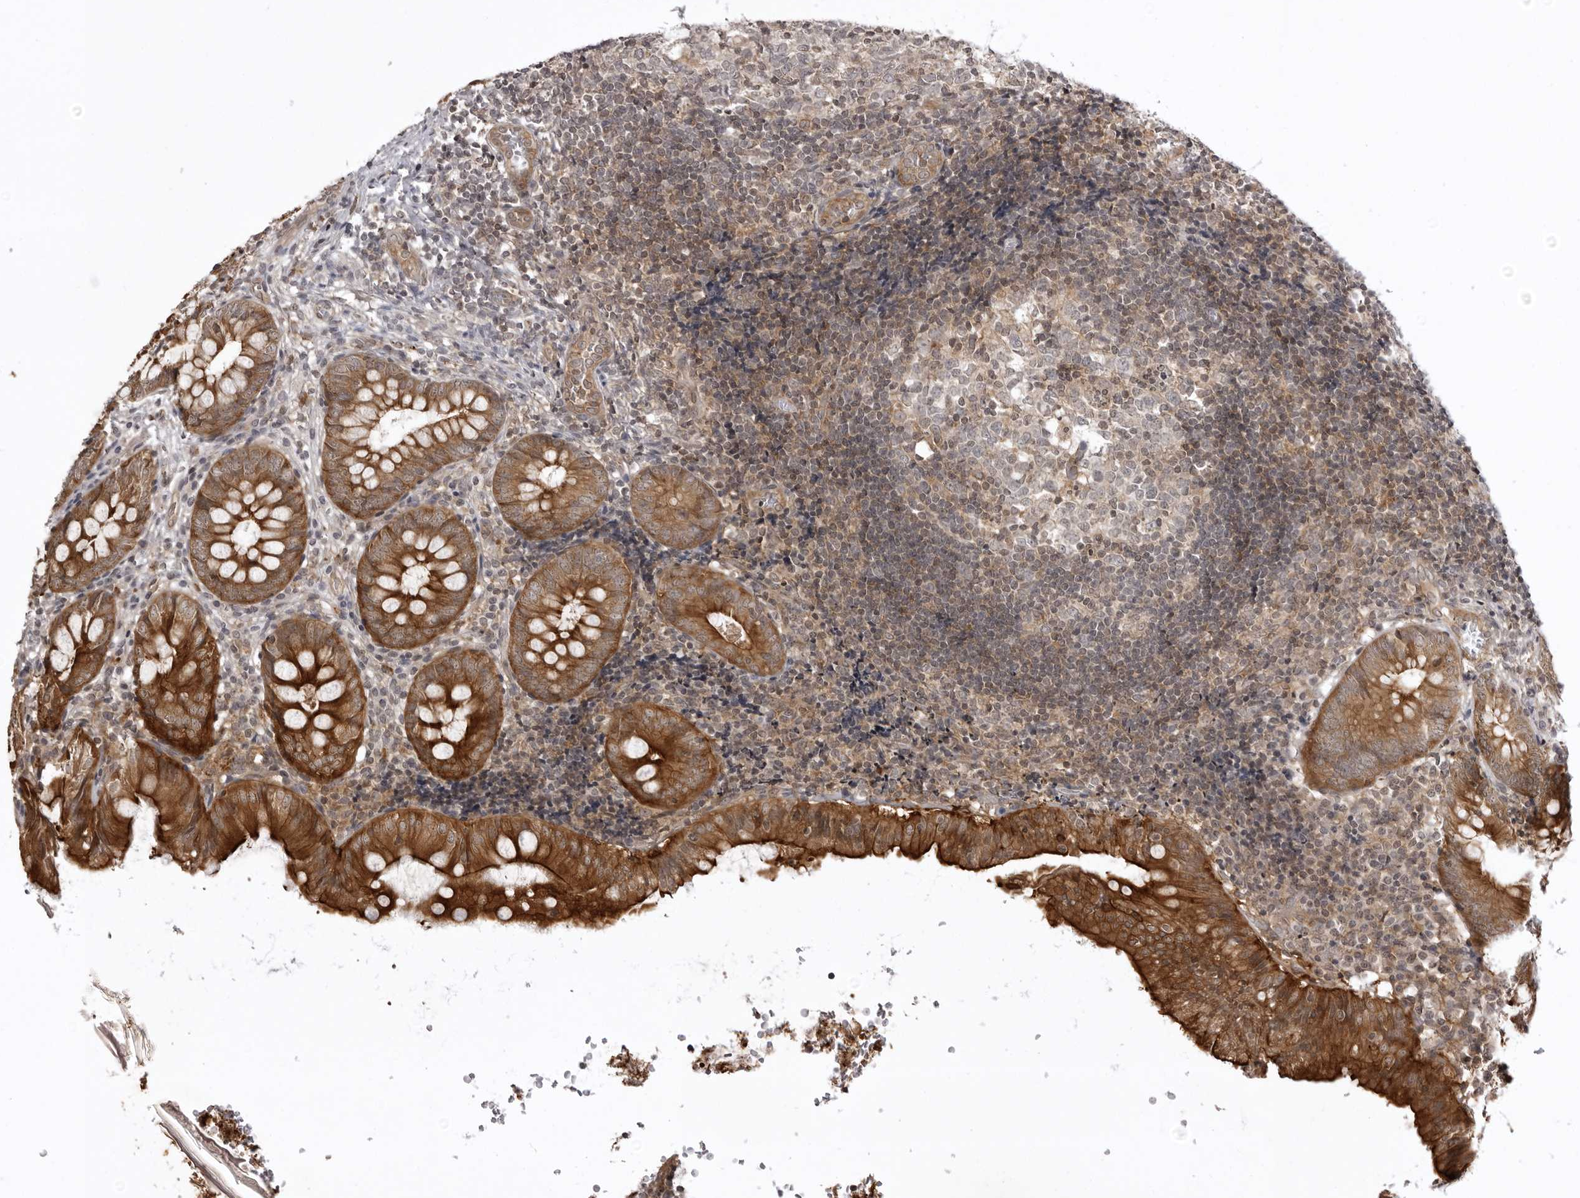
{"staining": {"intensity": "strong", "quantity": ">75%", "location": "cytoplasmic/membranous"}, "tissue": "appendix", "cell_type": "Glandular cells", "image_type": "normal", "snomed": [{"axis": "morphology", "description": "Normal tissue, NOS"}, {"axis": "topography", "description": "Appendix"}], "caption": "Strong cytoplasmic/membranous protein expression is seen in about >75% of glandular cells in appendix.", "gene": "USP43", "patient": {"sex": "male", "age": 8}}